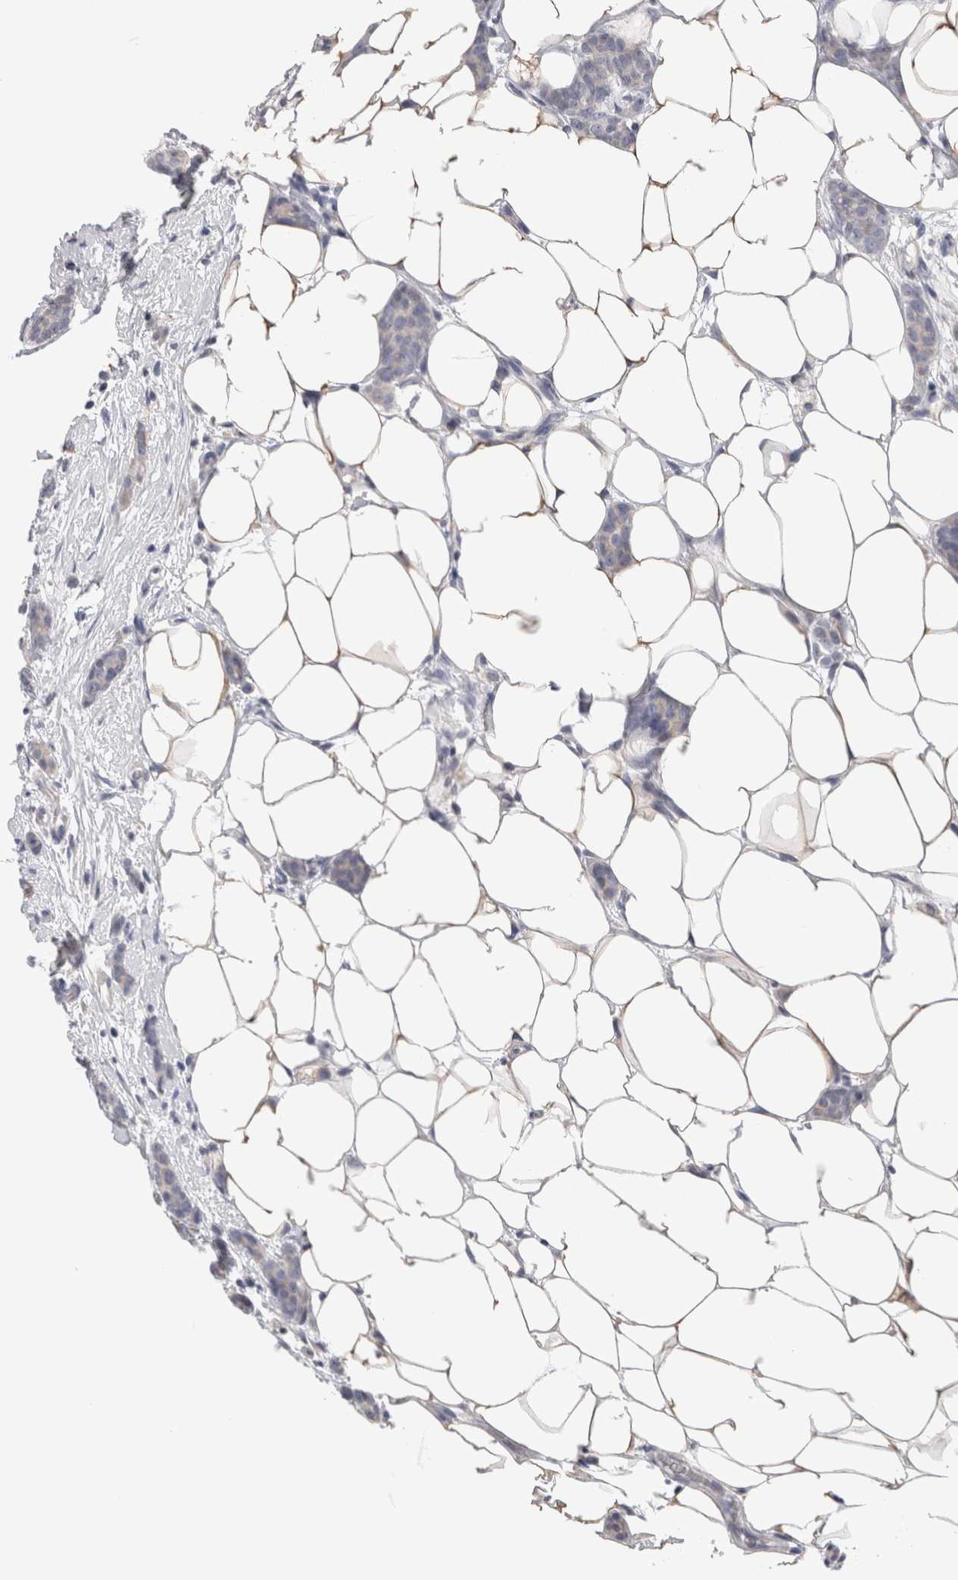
{"staining": {"intensity": "negative", "quantity": "none", "location": "none"}, "tissue": "breast cancer", "cell_type": "Tumor cells", "image_type": "cancer", "snomed": [{"axis": "morphology", "description": "Lobular carcinoma"}, {"axis": "topography", "description": "Skin"}, {"axis": "topography", "description": "Breast"}], "caption": "Immunohistochemistry photomicrograph of breast cancer stained for a protein (brown), which exhibits no staining in tumor cells.", "gene": "SMAP2", "patient": {"sex": "female", "age": 46}}